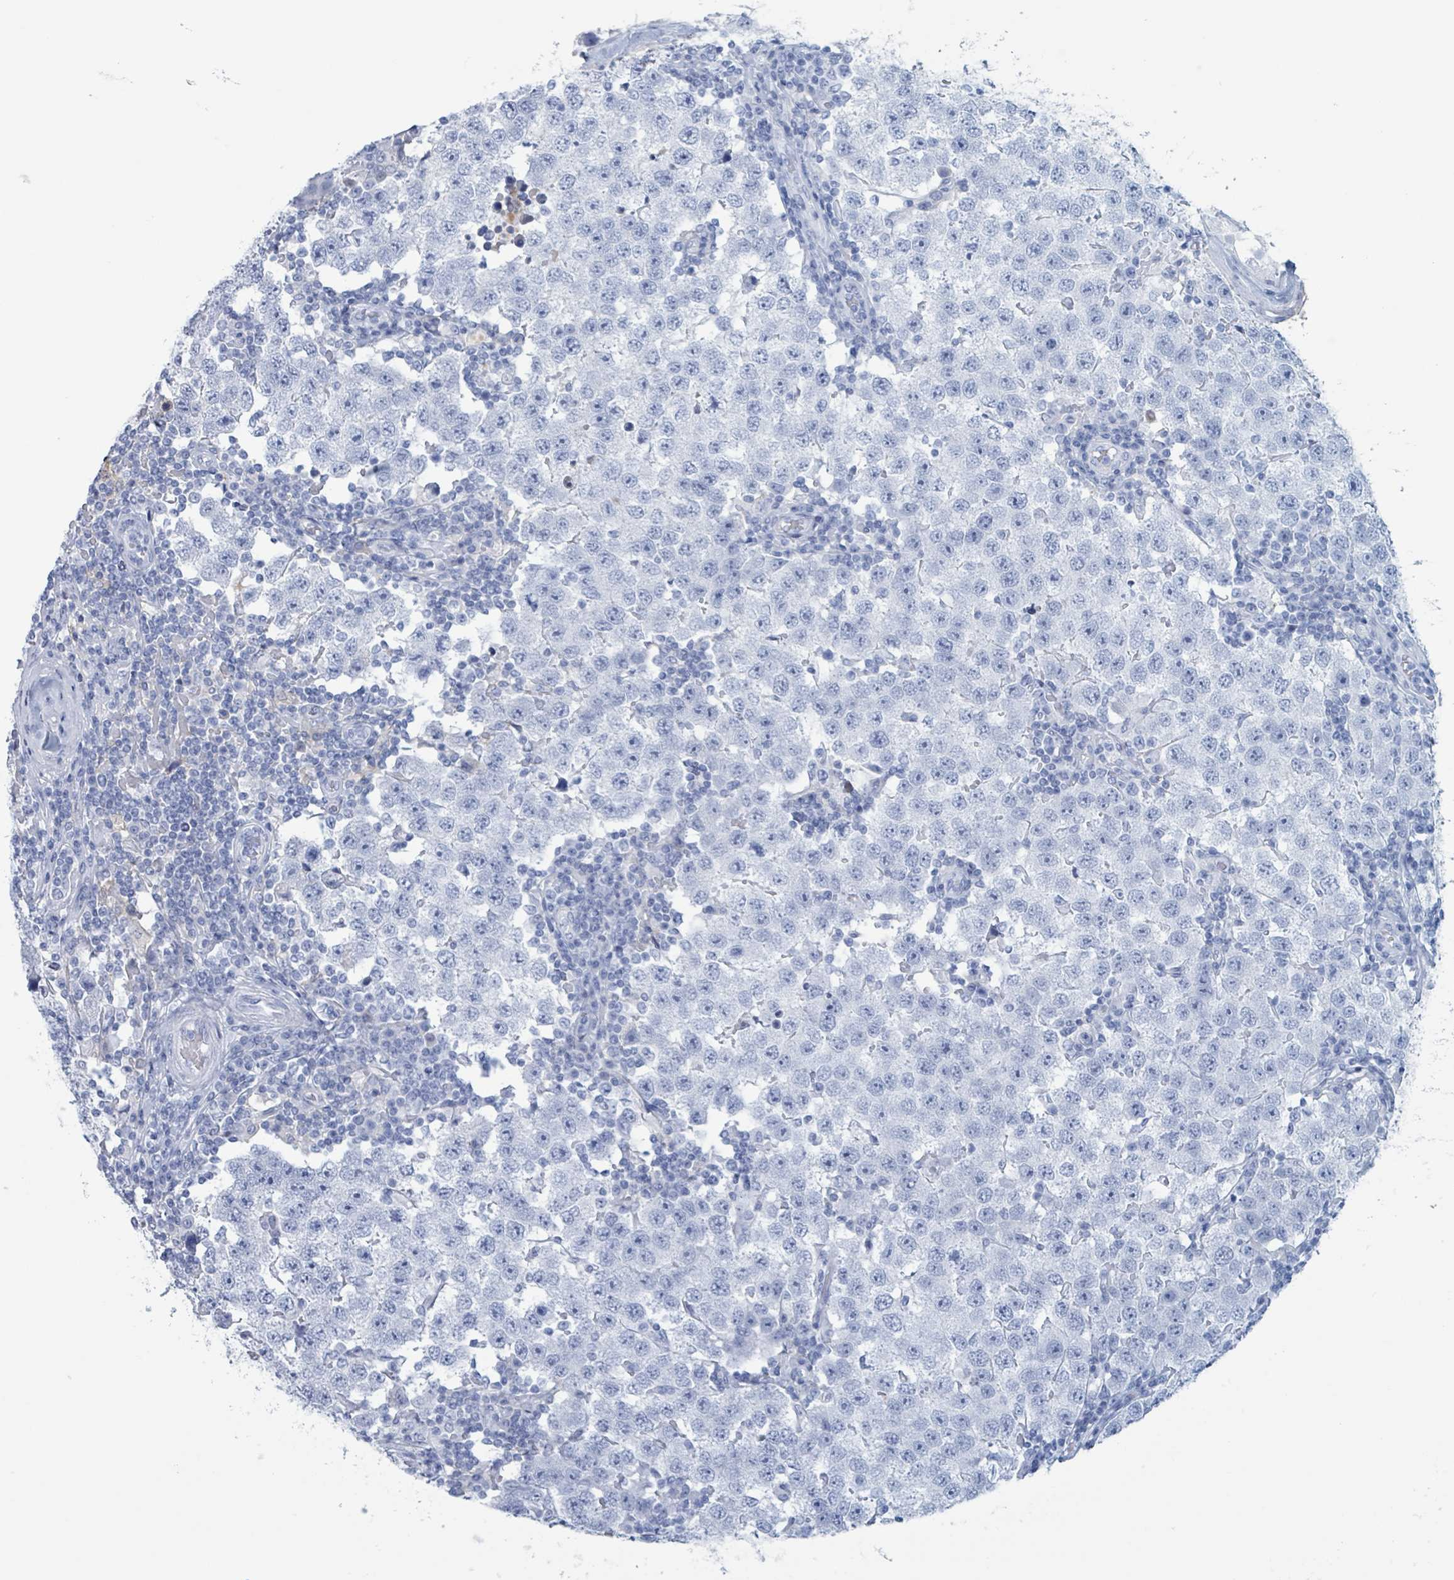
{"staining": {"intensity": "negative", "quantity": "none", "location": "none"}, "tissue": "testis cancer", "cell_type": "Tumor cells", "image_type": "cancer", "snomed": [{"axis": "morphology", "description": "Seminoma, NOS"}, {"axis": "topography", "description": "Testis"}], "caption": "This is an immunohistochemistry (IHC) photomicrograph of seminoma (testis). There is no expression in tumor cells.", "gene": "KLK4", "patient": {"sex": "male", "age": 34}}